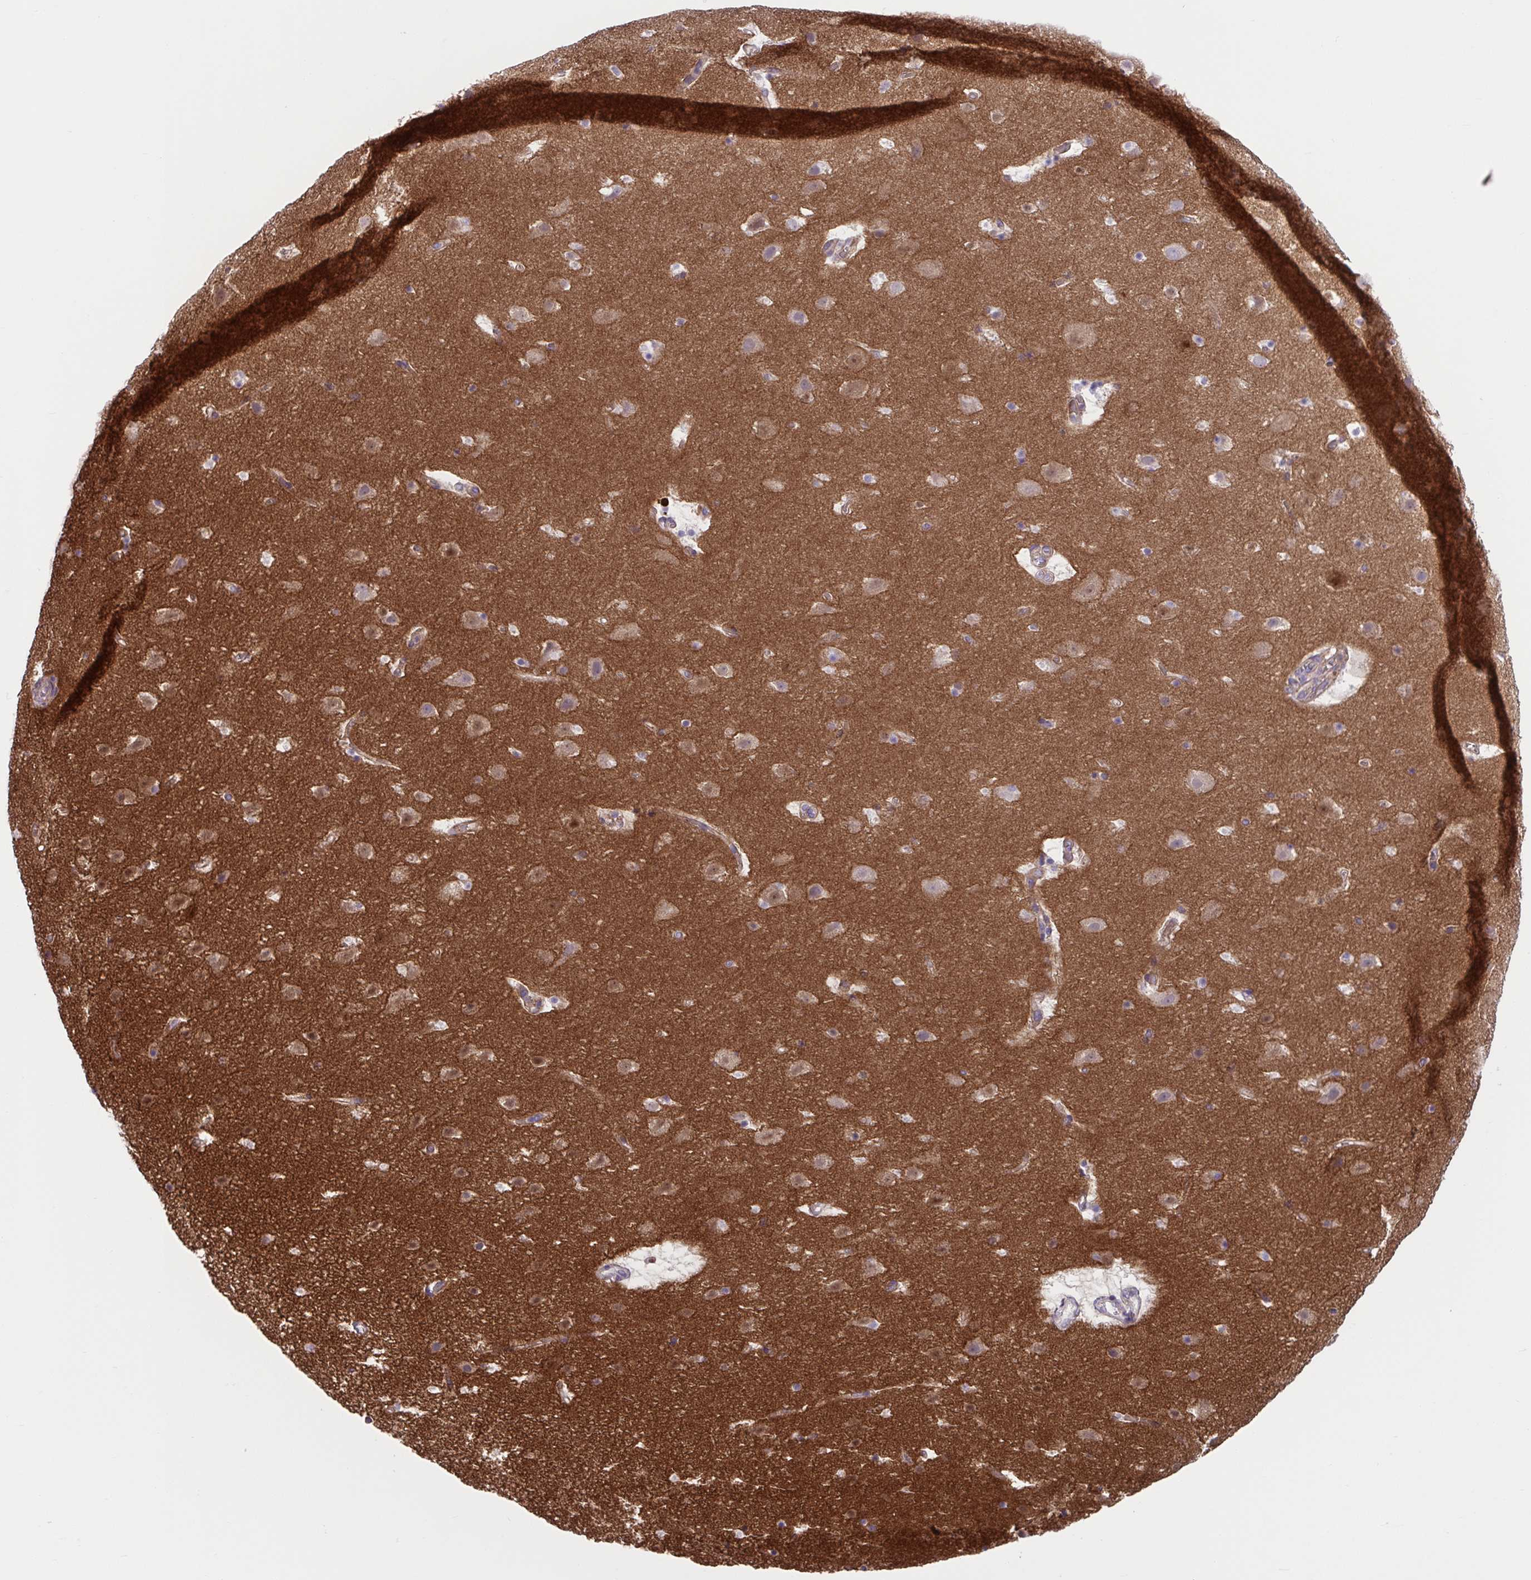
{"staining": {"intensity": "weak", "quantity": "25%-75%", "location": "cytoplasmic/membranous"}, "tissue": "cerebral cortex", "cell_type": "Endothelial cells", "image_type": "normal", "snomed": [{"axis": "morphology", "description": "Normal tissue, NOS"}, {"axis": "topography", "description": "Cerebral cortex"}], "caption": "This photomicrograph displays normal cerebral cortex stained with immunohistochemistry to label a protein in brown. The cytoplasmic/membranous of endothelial cells show weak positivity for the protein. Nuclei are counter-stained blue.", "gene": "TTC7B", "patient": {"sex": "female", "age": 42}}